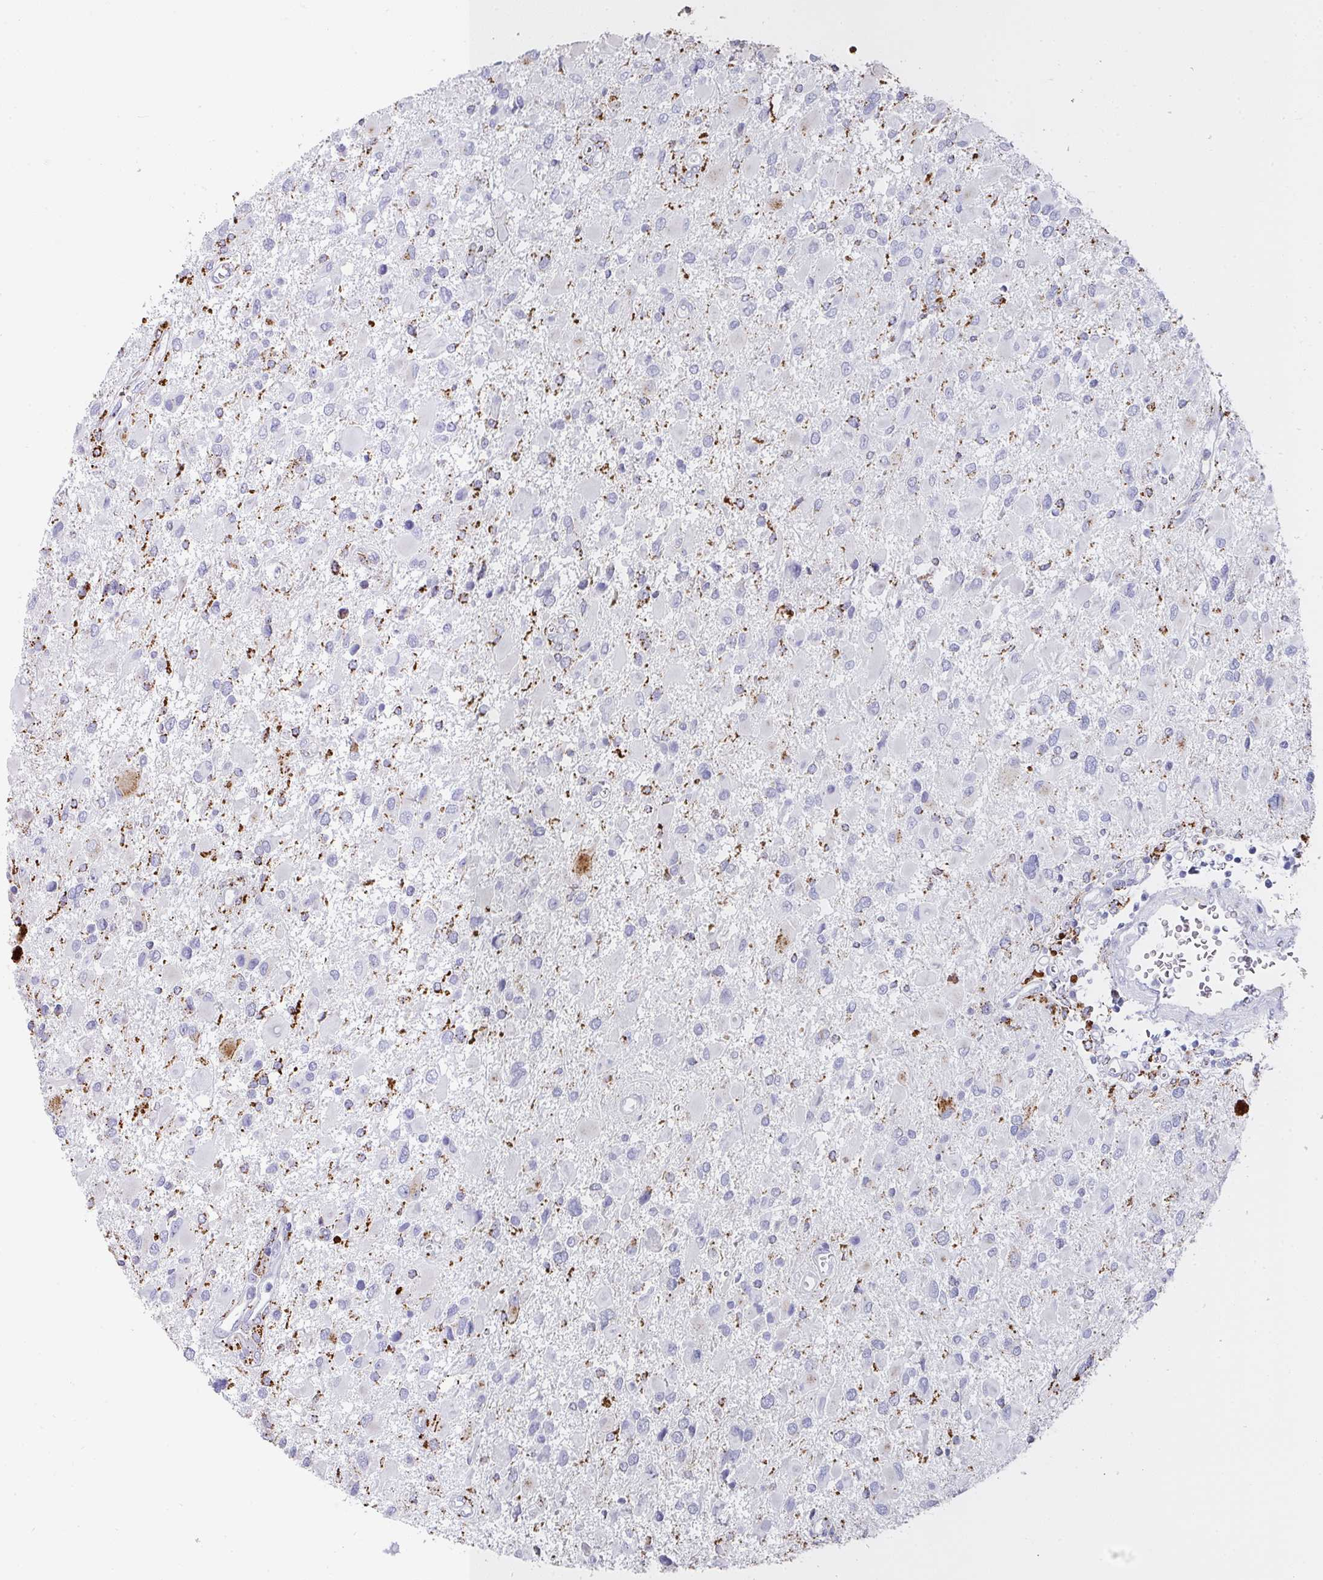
{"staining": {"intensity": "moderate", "quantity": "<25%", "location": "cytoplasmic/membranous"}, "tissue": "glioma", "cell_type": "Tumor cells", "image_type": "cancer", "snomed": [{"axis": "morphology", "description": "Glioma, malignant, High grade"}, {"axis": "topography", "description": "Brain"}], "caption": "This photomicrograph exhibits immunohistochemistry (IHC) staining of glioma, with low moderate cytoplasmic/membranous expression in about <25% of tumor cells.", "gene": "CPVL", "patient": {"sex": "male", "age": 53}}